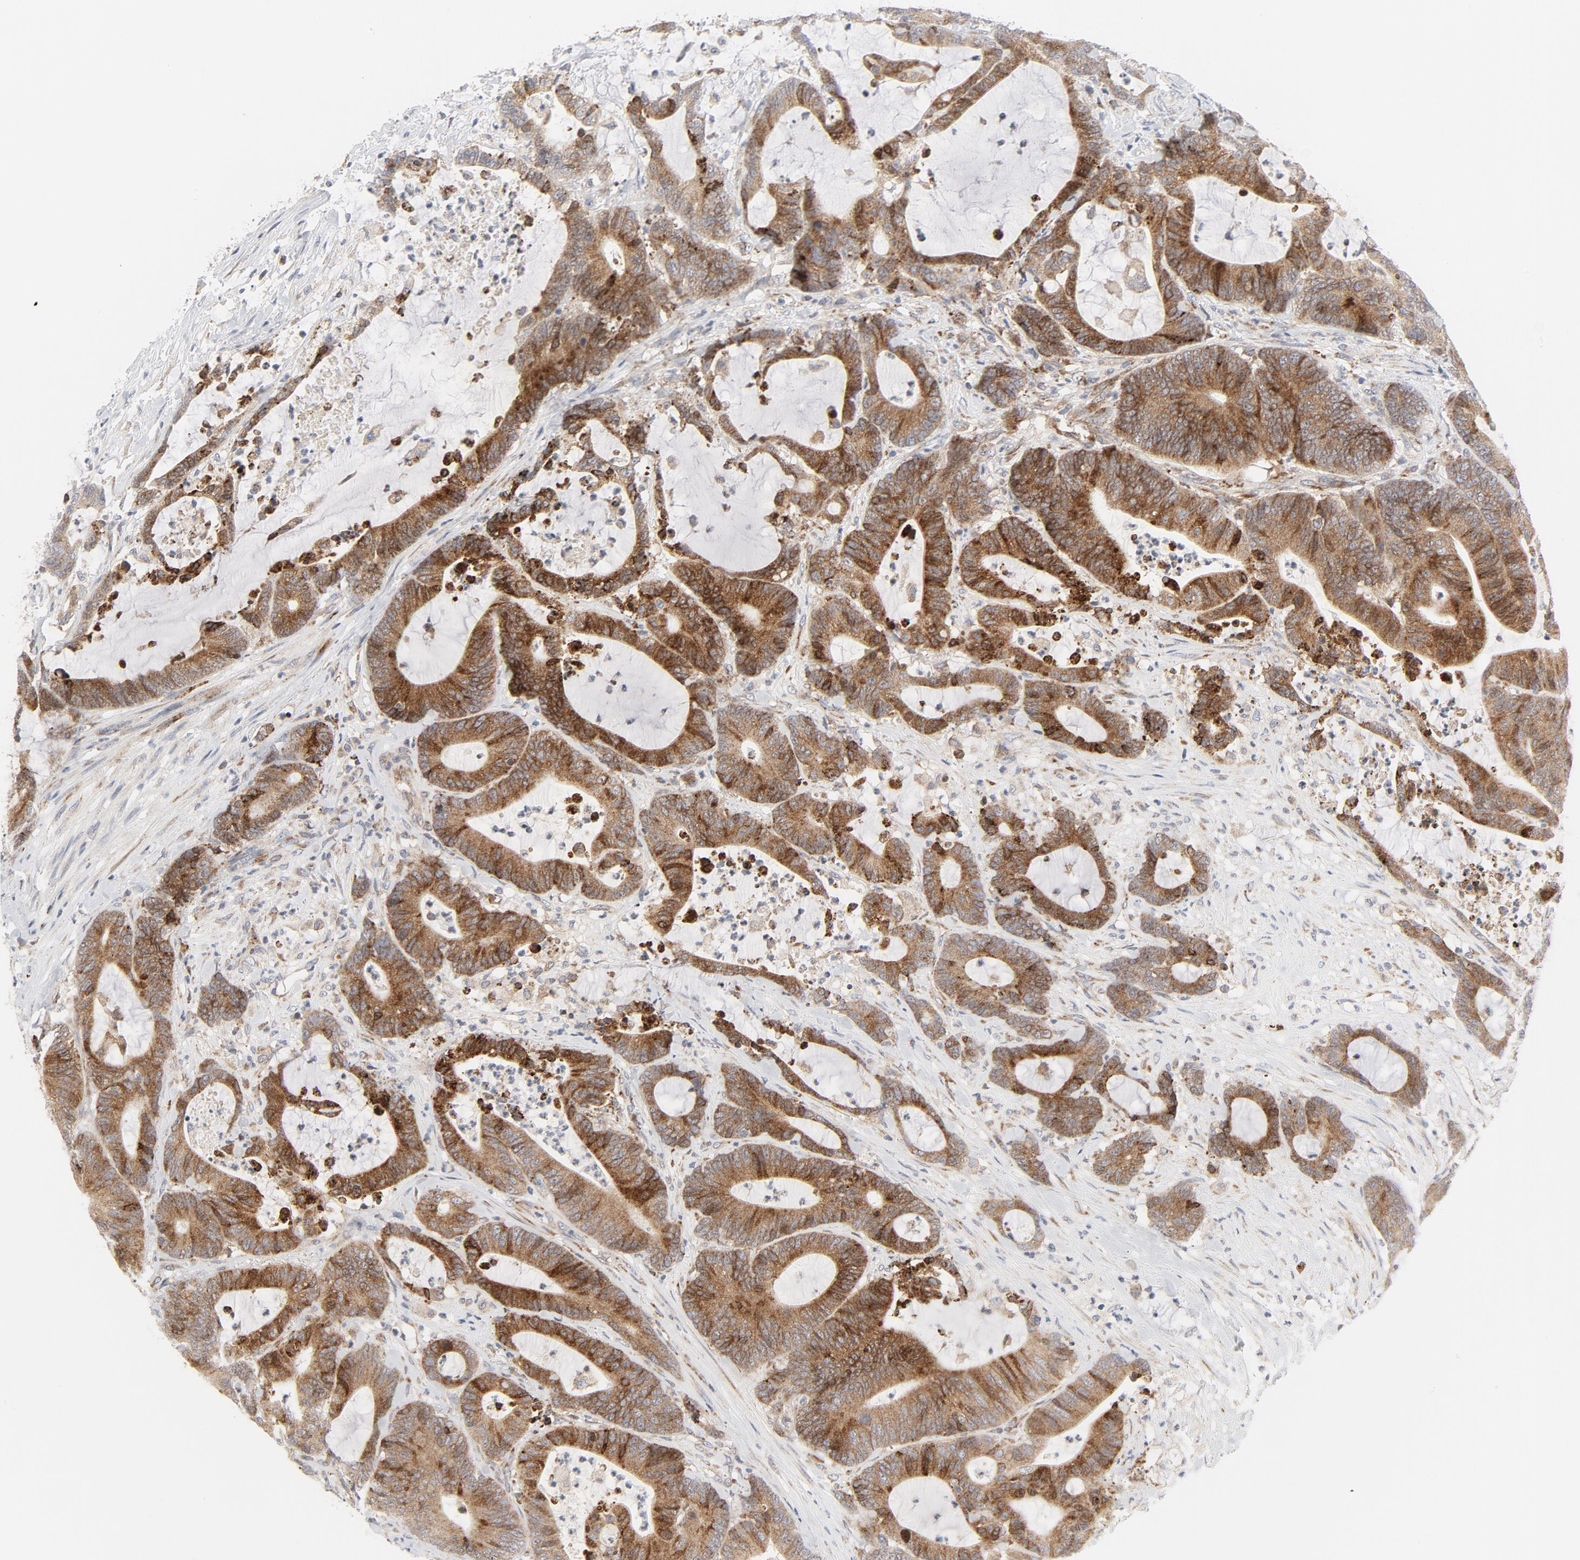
{"staining": {"intensity": "moderate", "quantity": ">75%", "location": "cytoplasmic/membranous"}, "tissue": "colorectal cancer", "cell_type": "Tumor cells", "image_type": "cancer", "snomed": [{"axis": "morphology", "description": "Adenocarcinoma, NOS"}, {"axis": "topography", "description": "Colon"}], "caption": "Immunohistochemical staining of adenocarcinoma (colorectal) exhibits medium levels of moderate cytoplasmic/membranous expression in about >75% of tumor cells.", "gene": "LRP6", "patient": {"sex": "female", "age": 84}}